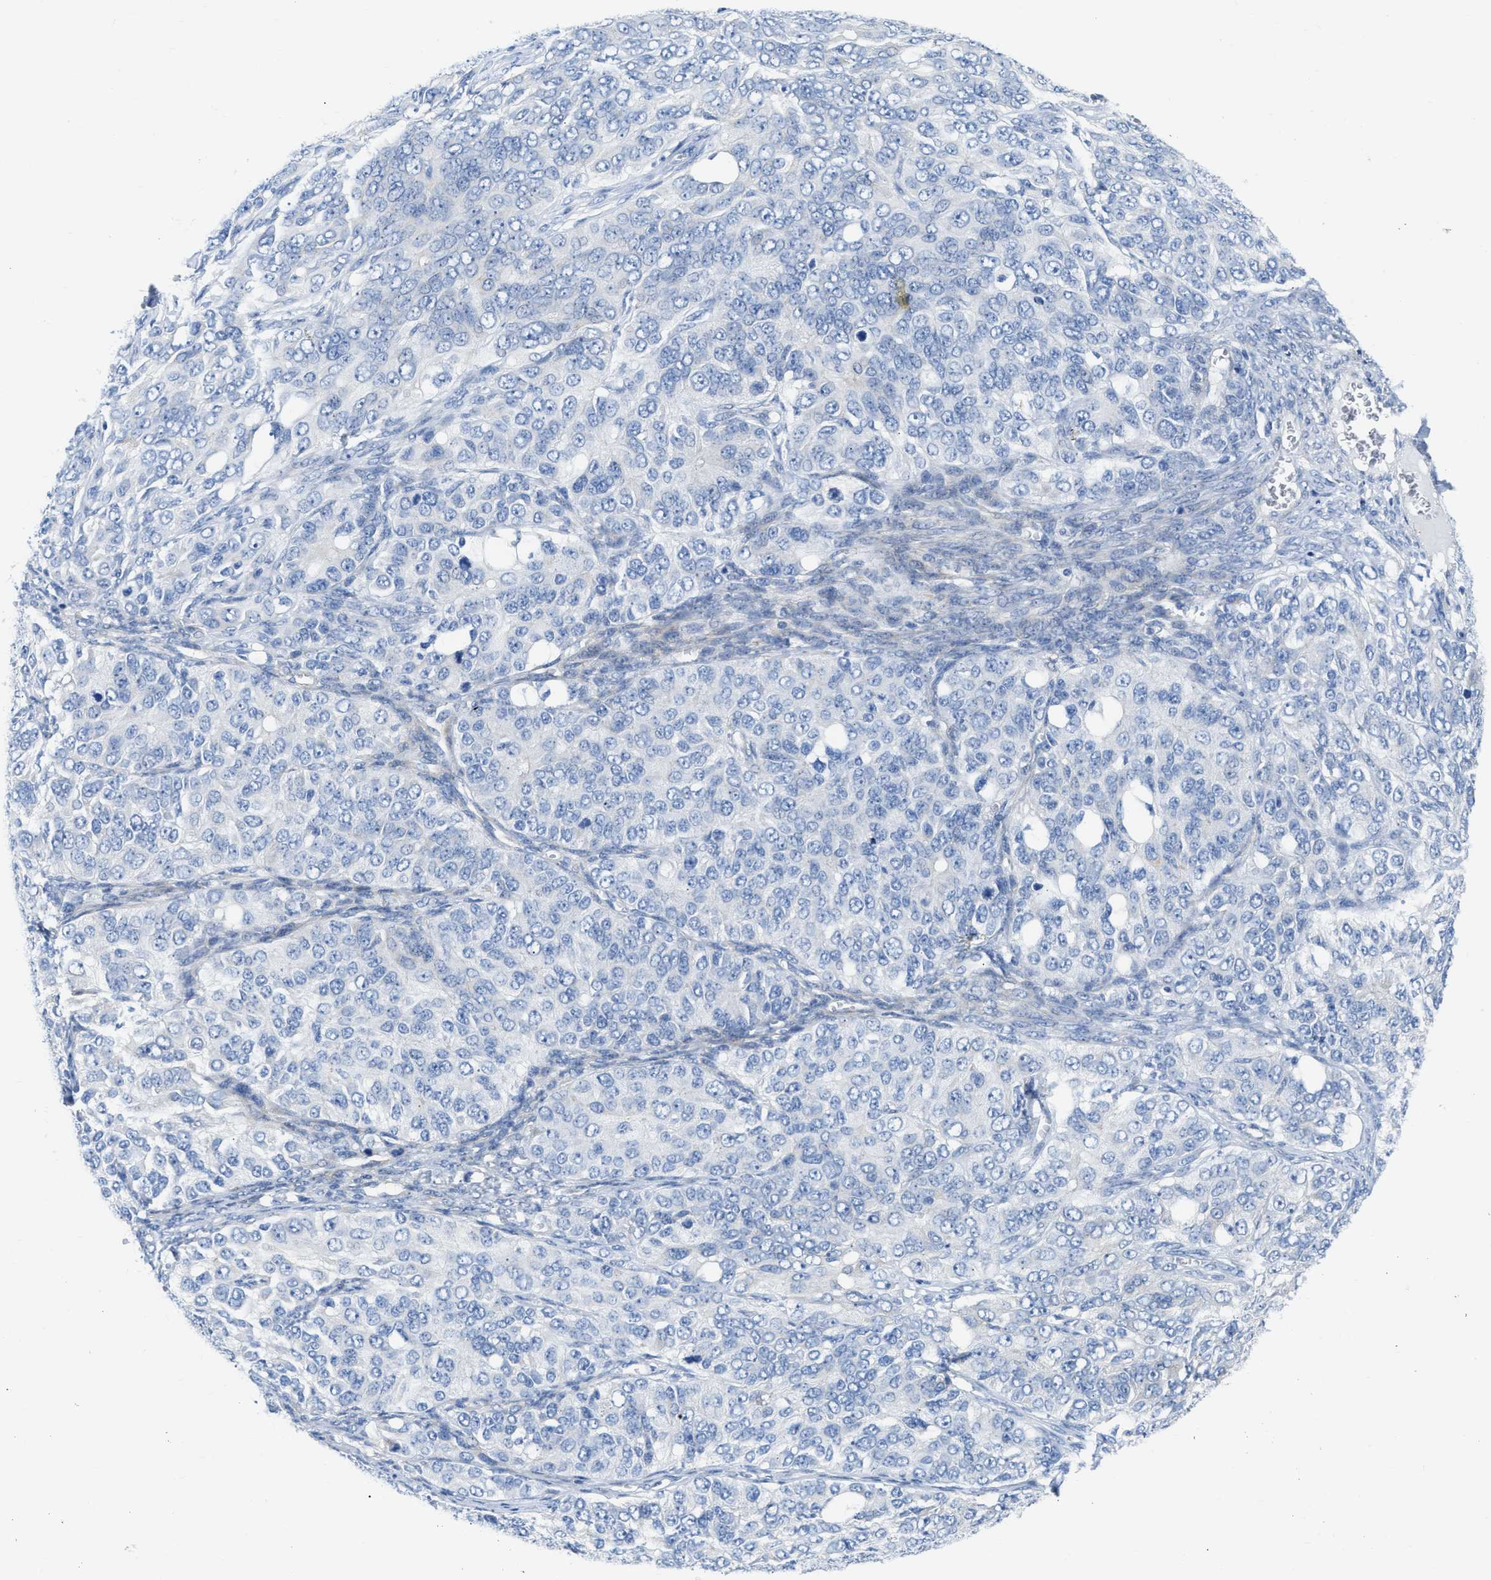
{"staining": {"intensity": "negative", "quantity": "none", "location": "none"}, "tissue": "ovarian cancer", "cell_type": "Tumor cells", "image_type": "cancer", "snomed": [{"axis": "morphology", "description": "Carcinoma, endometroid"}, {"axis": "topography", "description": "Ovary"}], "caption": "Protein analysis of endometroid carcinoma (ovarian) demonstrates no significant positivity in tumor cells. The staining was performed using DAB to visualize the protein expression in brown, while the nuclei were stained in blue with hematoxylin (Magnification: 20x).", "gene": "FHL1", "patient": {"sex": "female", "age": 51}}